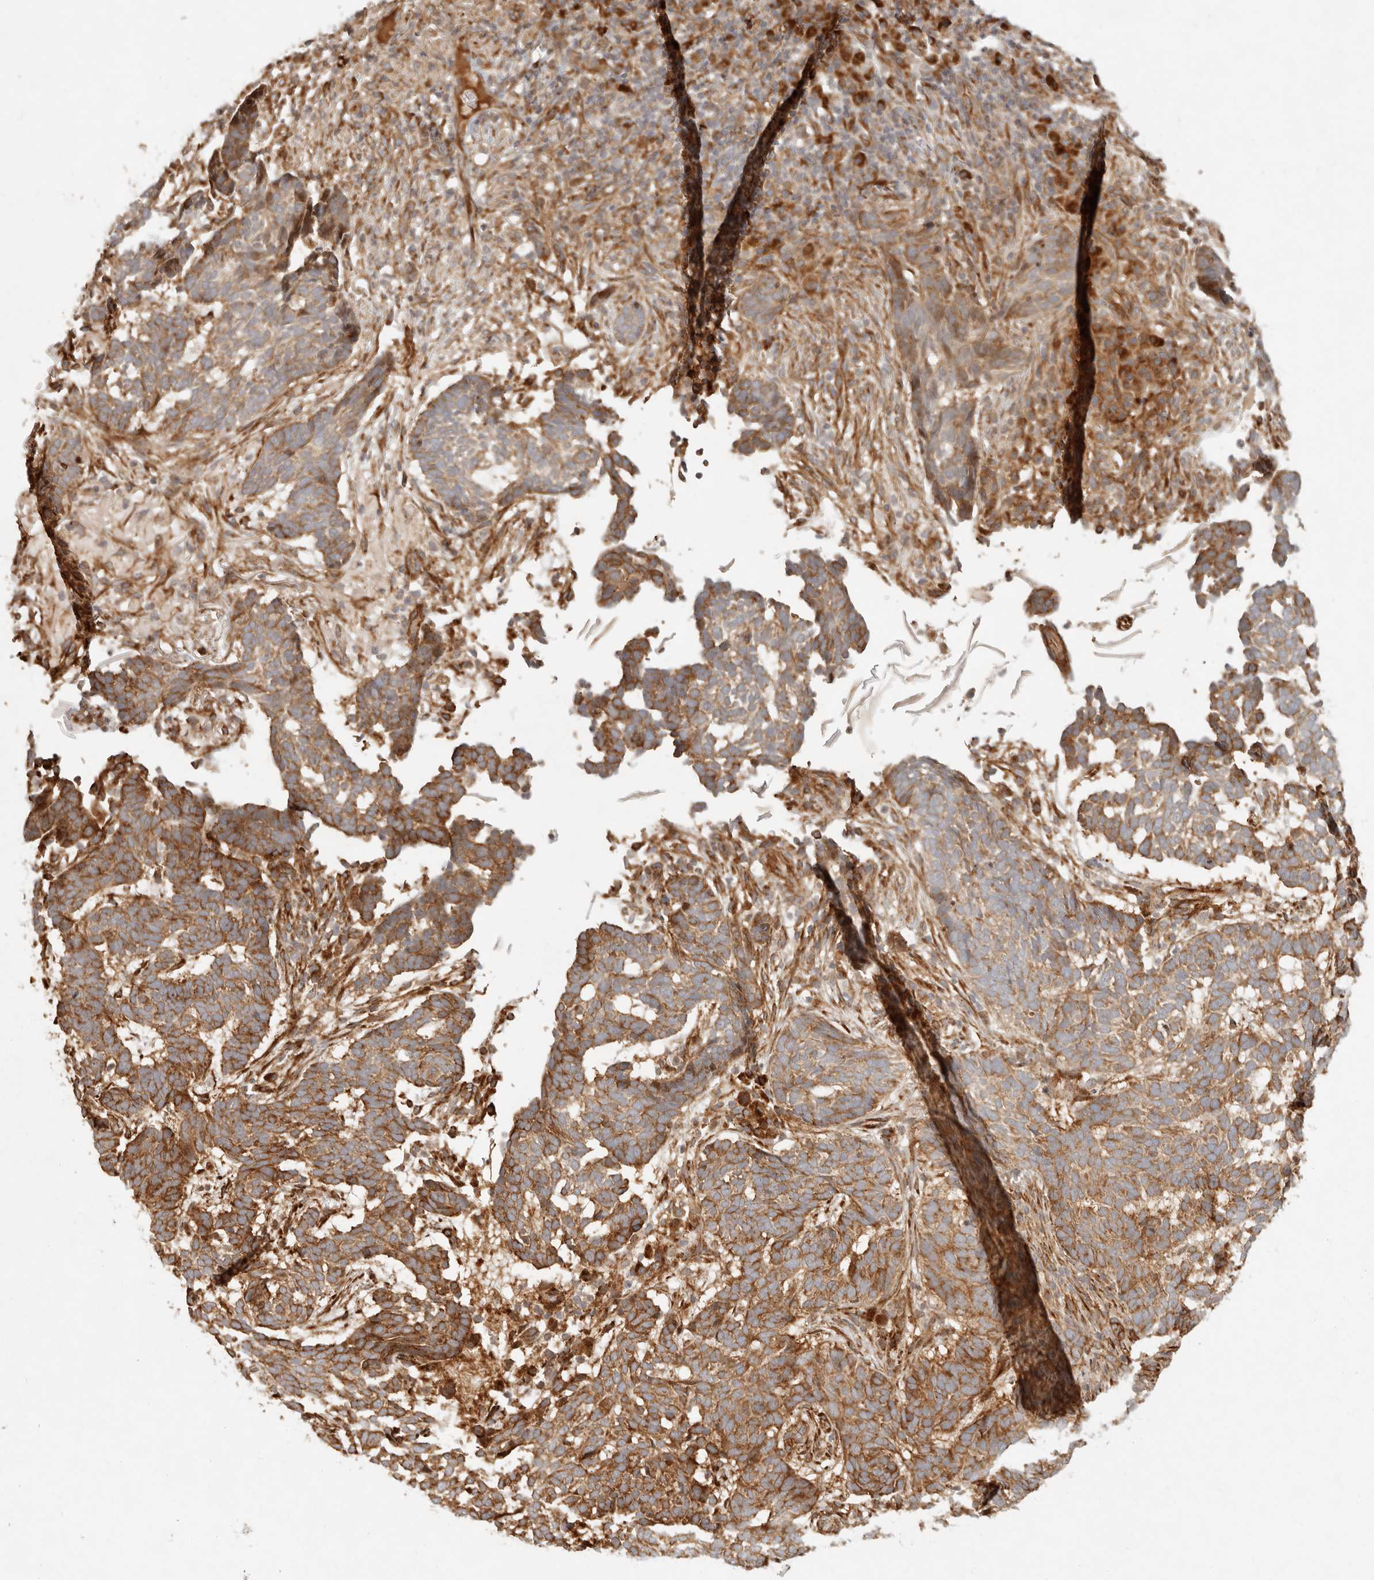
{"staining": {"intensity": "moderate", "quantity": ">75%", "location": "cytoplasmic/membranous"}, "tissue": "skin cancer", "cell_type": "Tumor cells", "image_type": "cancer", "snomed": [{"axis": "morphology", "description": "Basal cell carcinoma"}, {"axis": "topography", "description": "Skin"}], "caption": "Skin cancer (basal cell carcinoma) stained with a protein marker reveals moderate staining in tumor cells.", "gene": "KLHL38", "patient": {"sex": "male", "age": 85}}